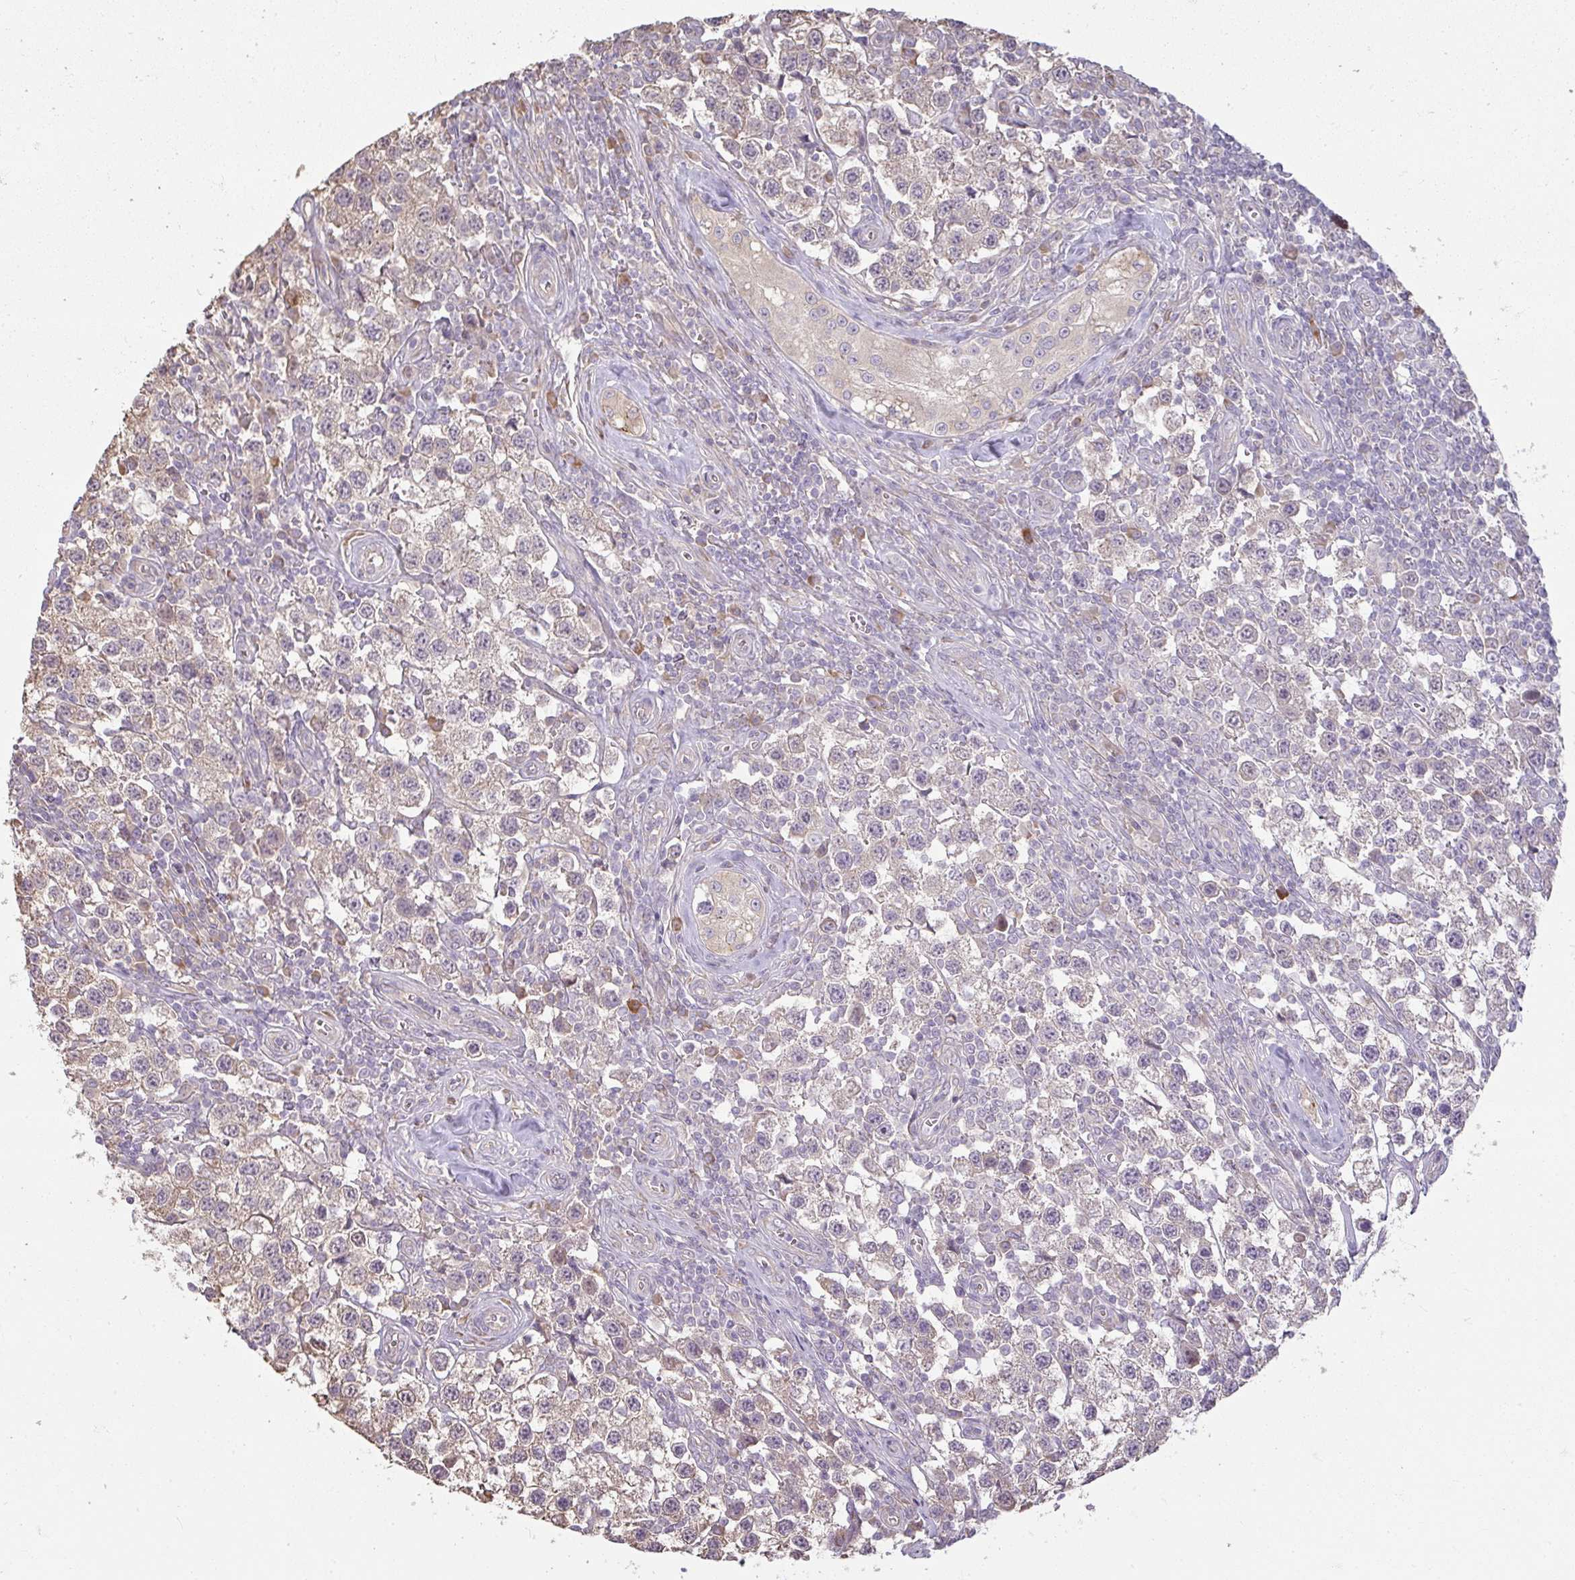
{"staining": {"intensity": "weak", "quantity": "<25%", "location": "cytoplasmic/membranous"}, "tissue": "testis cancer", "cell_type": "Tumor cells", "image_type": "cancer", "snomed": [{"axis": "morphology", "description": "Seminoma, NOS"}, {"axis": "topography", "description": "Testis"}], "caption": "A photomicrograph of human testis cancer (seminoma) is negative for staining in tumor cells.", "gene": "BRINP3", "patient": {"sex": "male", "age": 34}}